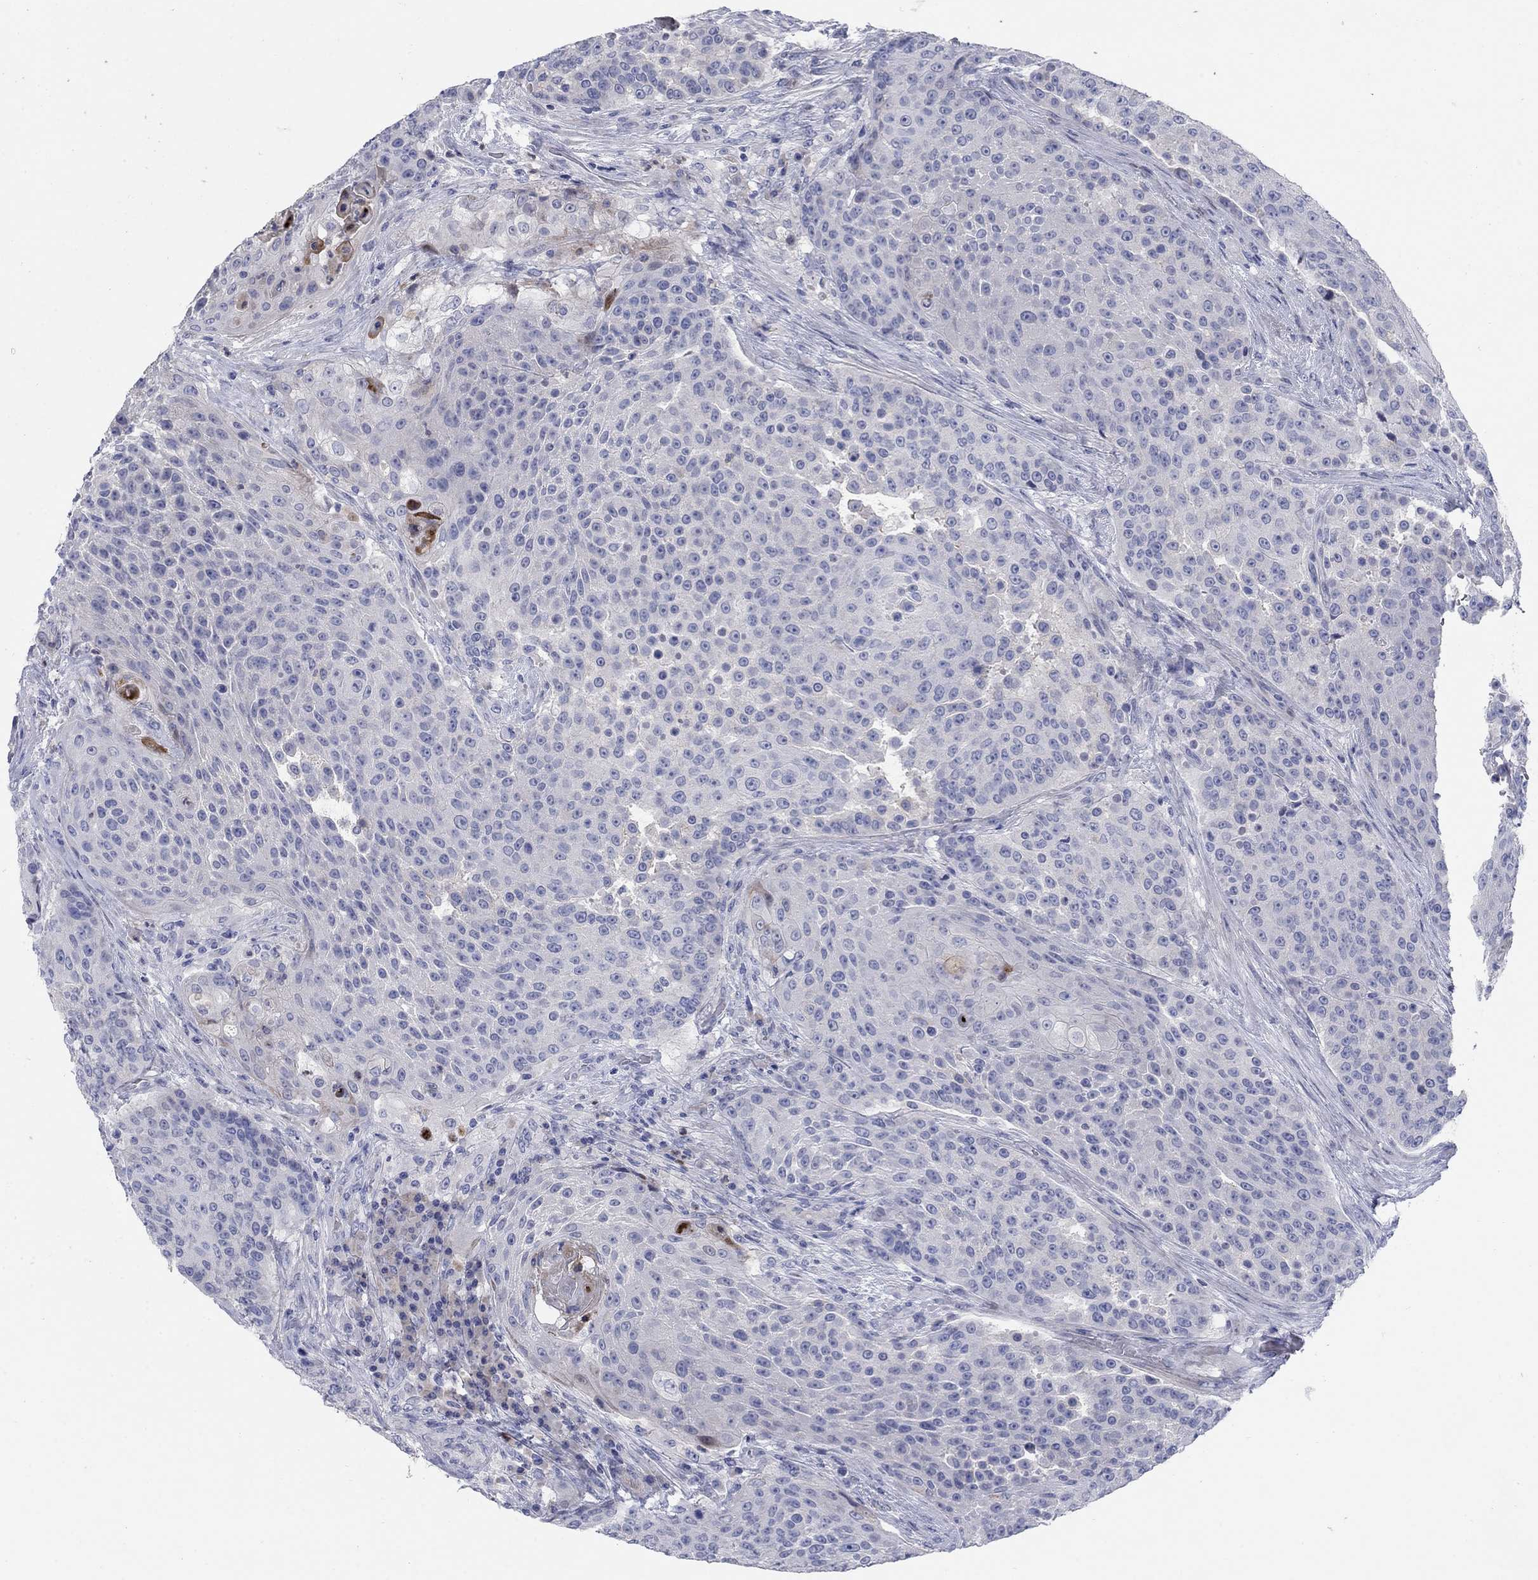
{"staining": {"intensity": "negative", "quantity": "none", "location": "none"}, "tissue": "urothelial cancer", "cell_type": "Tumor cells", "image_type": "cancer", "snomed": [{"axis": "morphology", "description": "Urothelial carcinoma, High grade"}, {"axis": "topography", "description": "Urinary bladder"}], "caption": "A high-resolution histopathology image shows IHC staining of urothelial cancer, which shows no significant staining in tumor cells.", "gene": "TMEM249", "patient": {"sex": "female", "age": 63}}